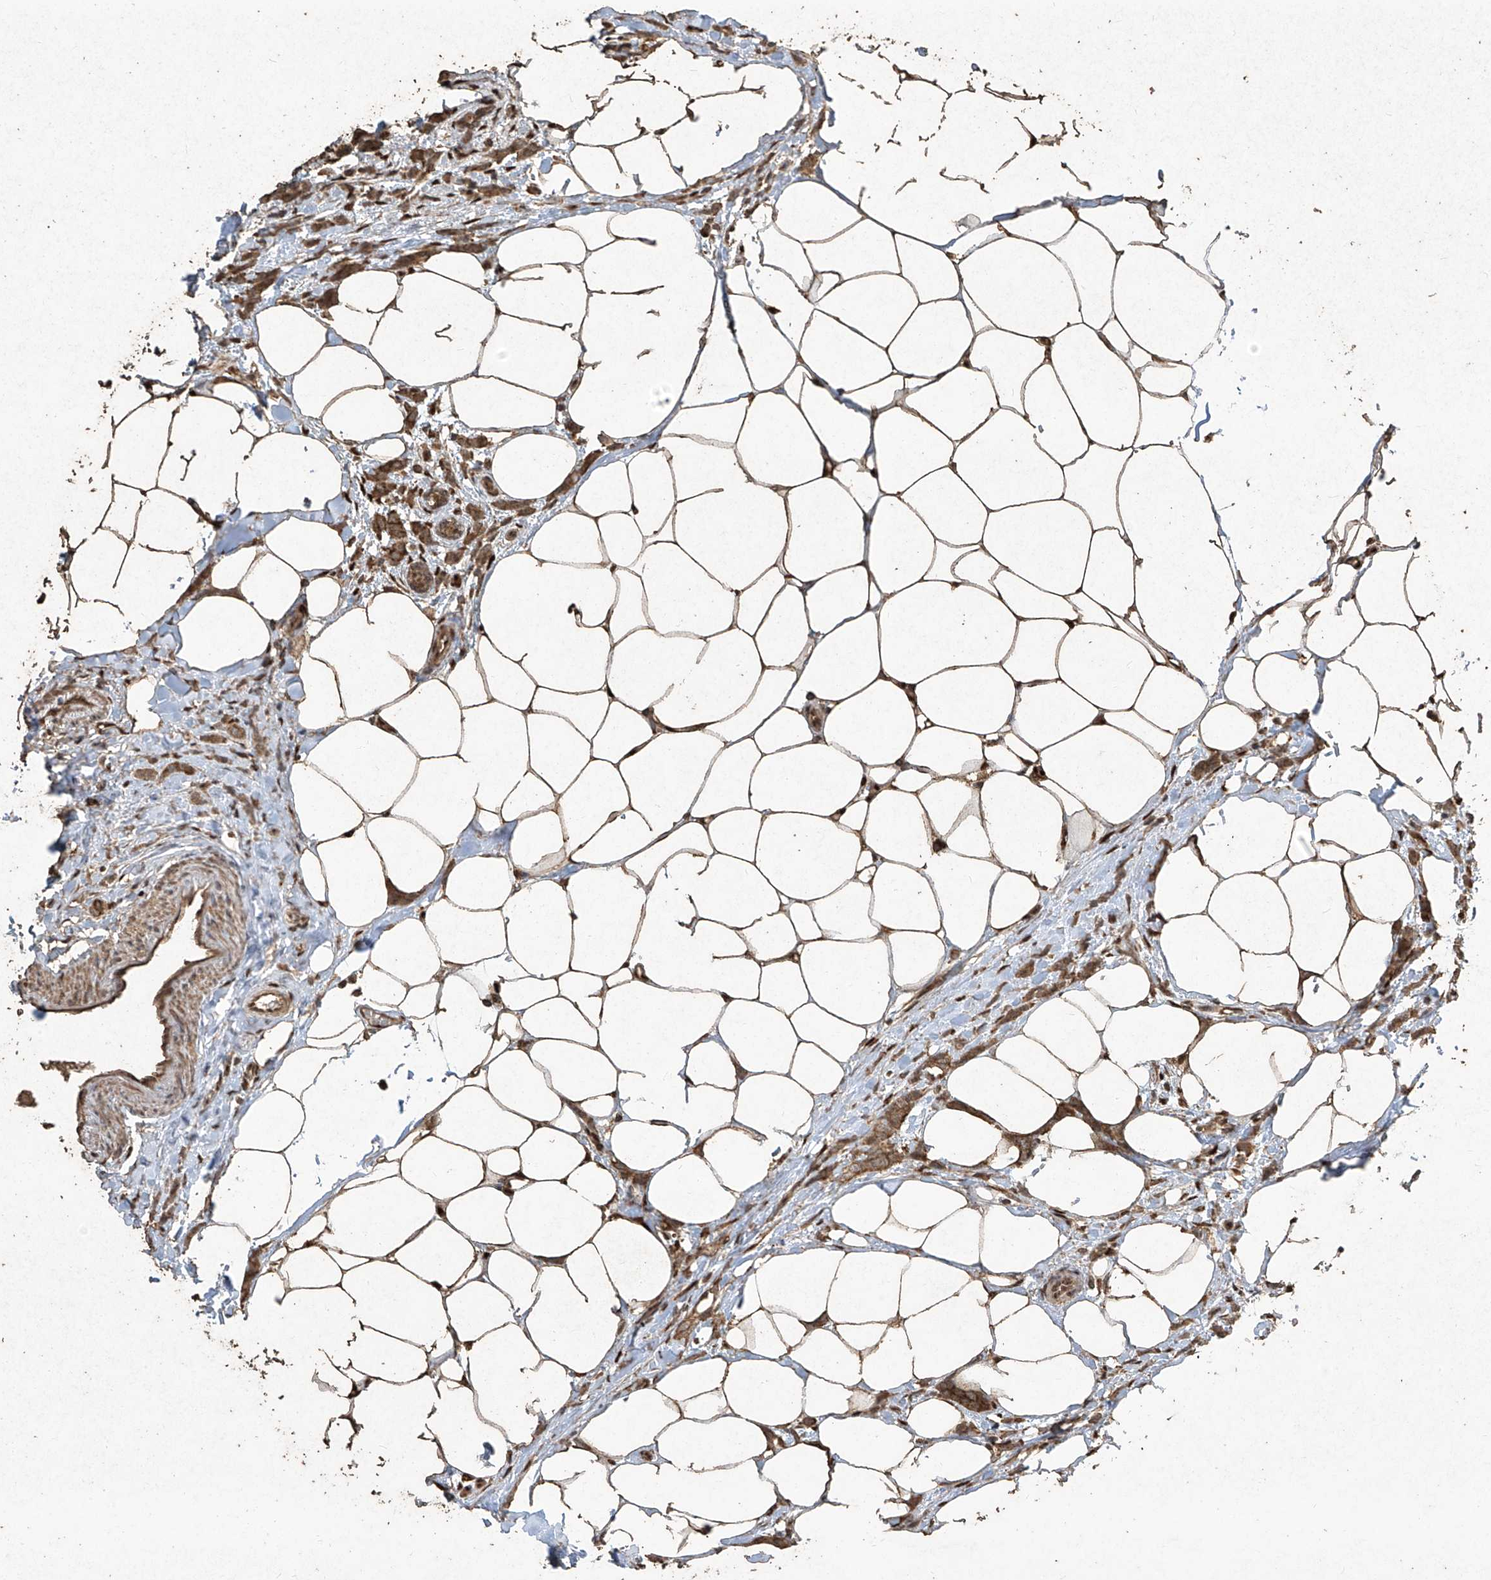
{"staining": {"intensity": "moderate", "quantity": ">75%", "location": "cytoplasmic/membranous"}, "tissue": "breast cancer", "cell_type": "Tumor cells", "image_type": "cancer", "snomed": [{"axis": "morphology", "description": "Lobular carcinoma, in situ"}, {"axis": "morphology", "description": "Lobular carcinoma"}, {"axis": "topography", "description": "Breast"}], "caption": "An image of breast cancer stained for a protein displays moderate cytoplasmic/membranous brown staining in tumor cells.", "gene": "ERBB3", "patient": {"sex": "female", "age": 41}}